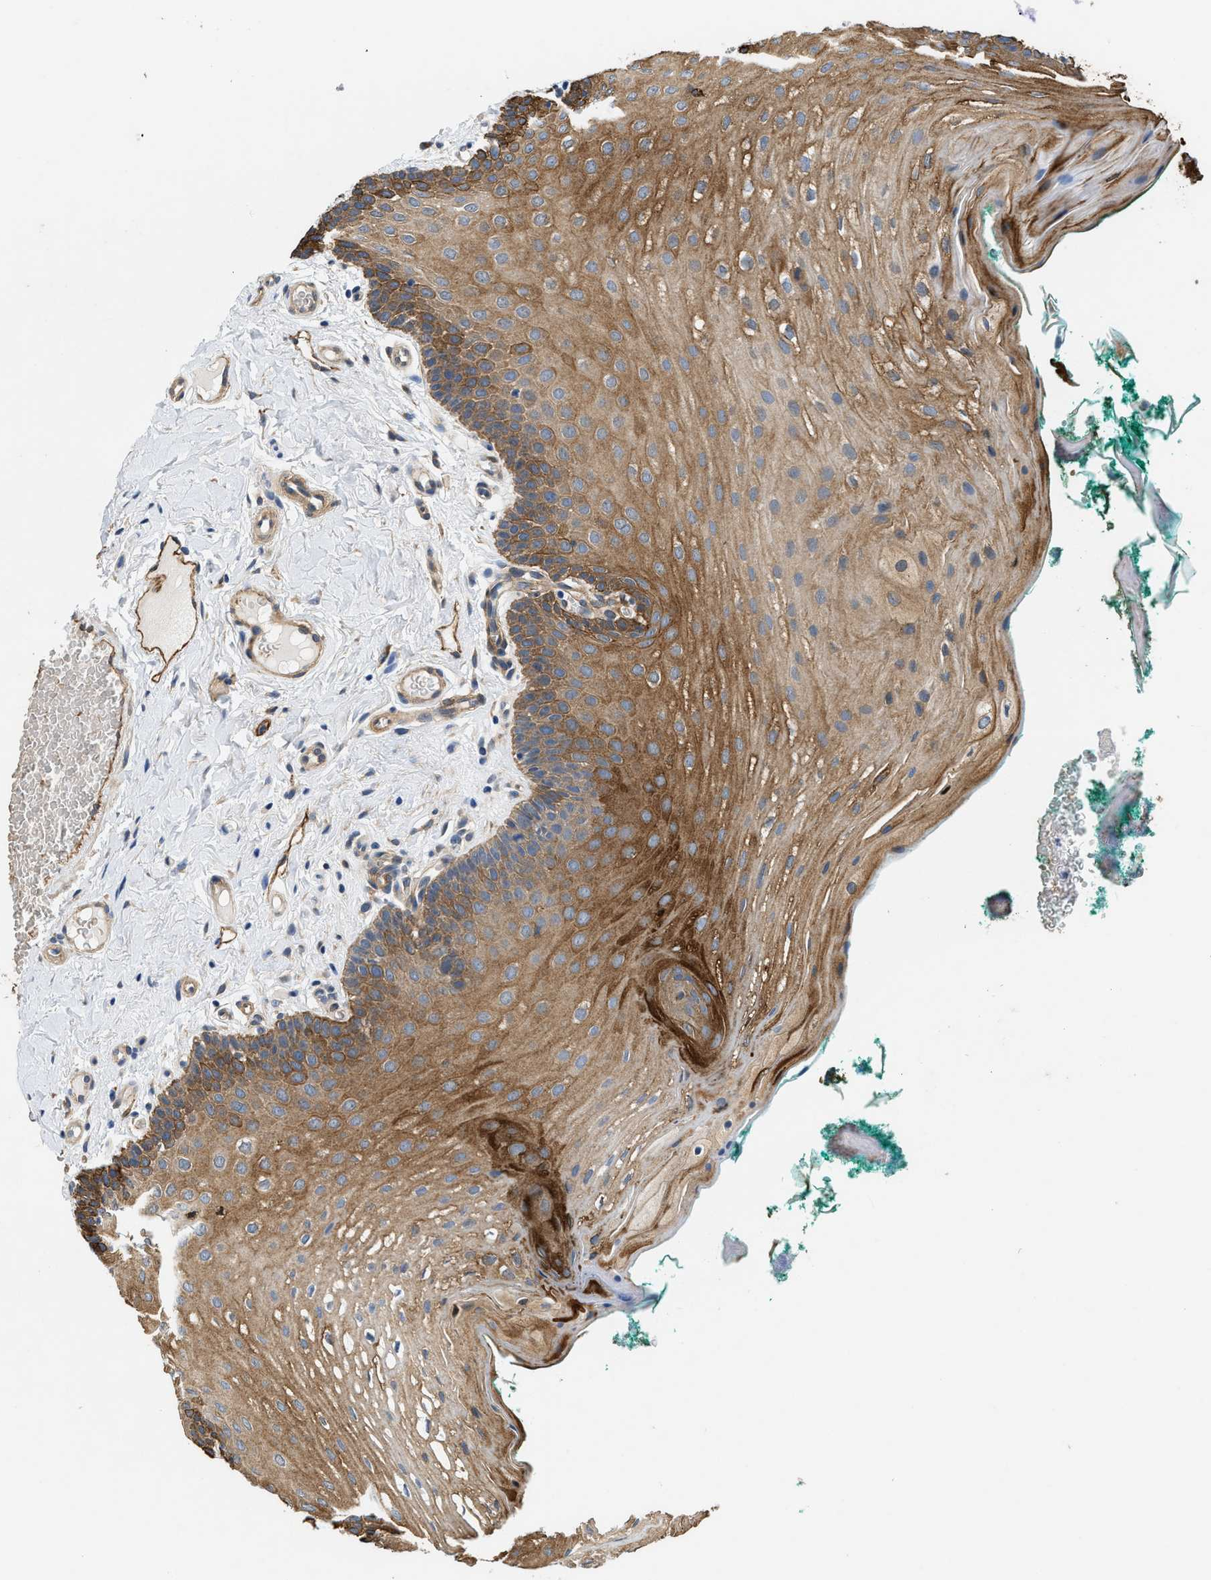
{"staining": {"intensity": "strong", "quantity": ">75%", "location": "cytoplasmic/membranous"}, "tissue": "oral mucosa", "cell_type": "Squamous epithelial cells", "image_type": "normal", "snomed": [{"axis": "morphology", "description": "Normal tissue, NOS"}, {"axis": "topography", "description": "Oral tissue"}], "caption": "Unremarkable oral mucosa demonstrates strong cytoplasmic/membranous positivity in approximately >75% of squamous epithelial cells (Stains: DAB (3,3'-diaminobenzidine) in brown, nuclei in blue, Microscopy: brightfield microscopy at high magnification)..", "gene": "RAPH1", "patient": {"sex": "male", "age": 58}}